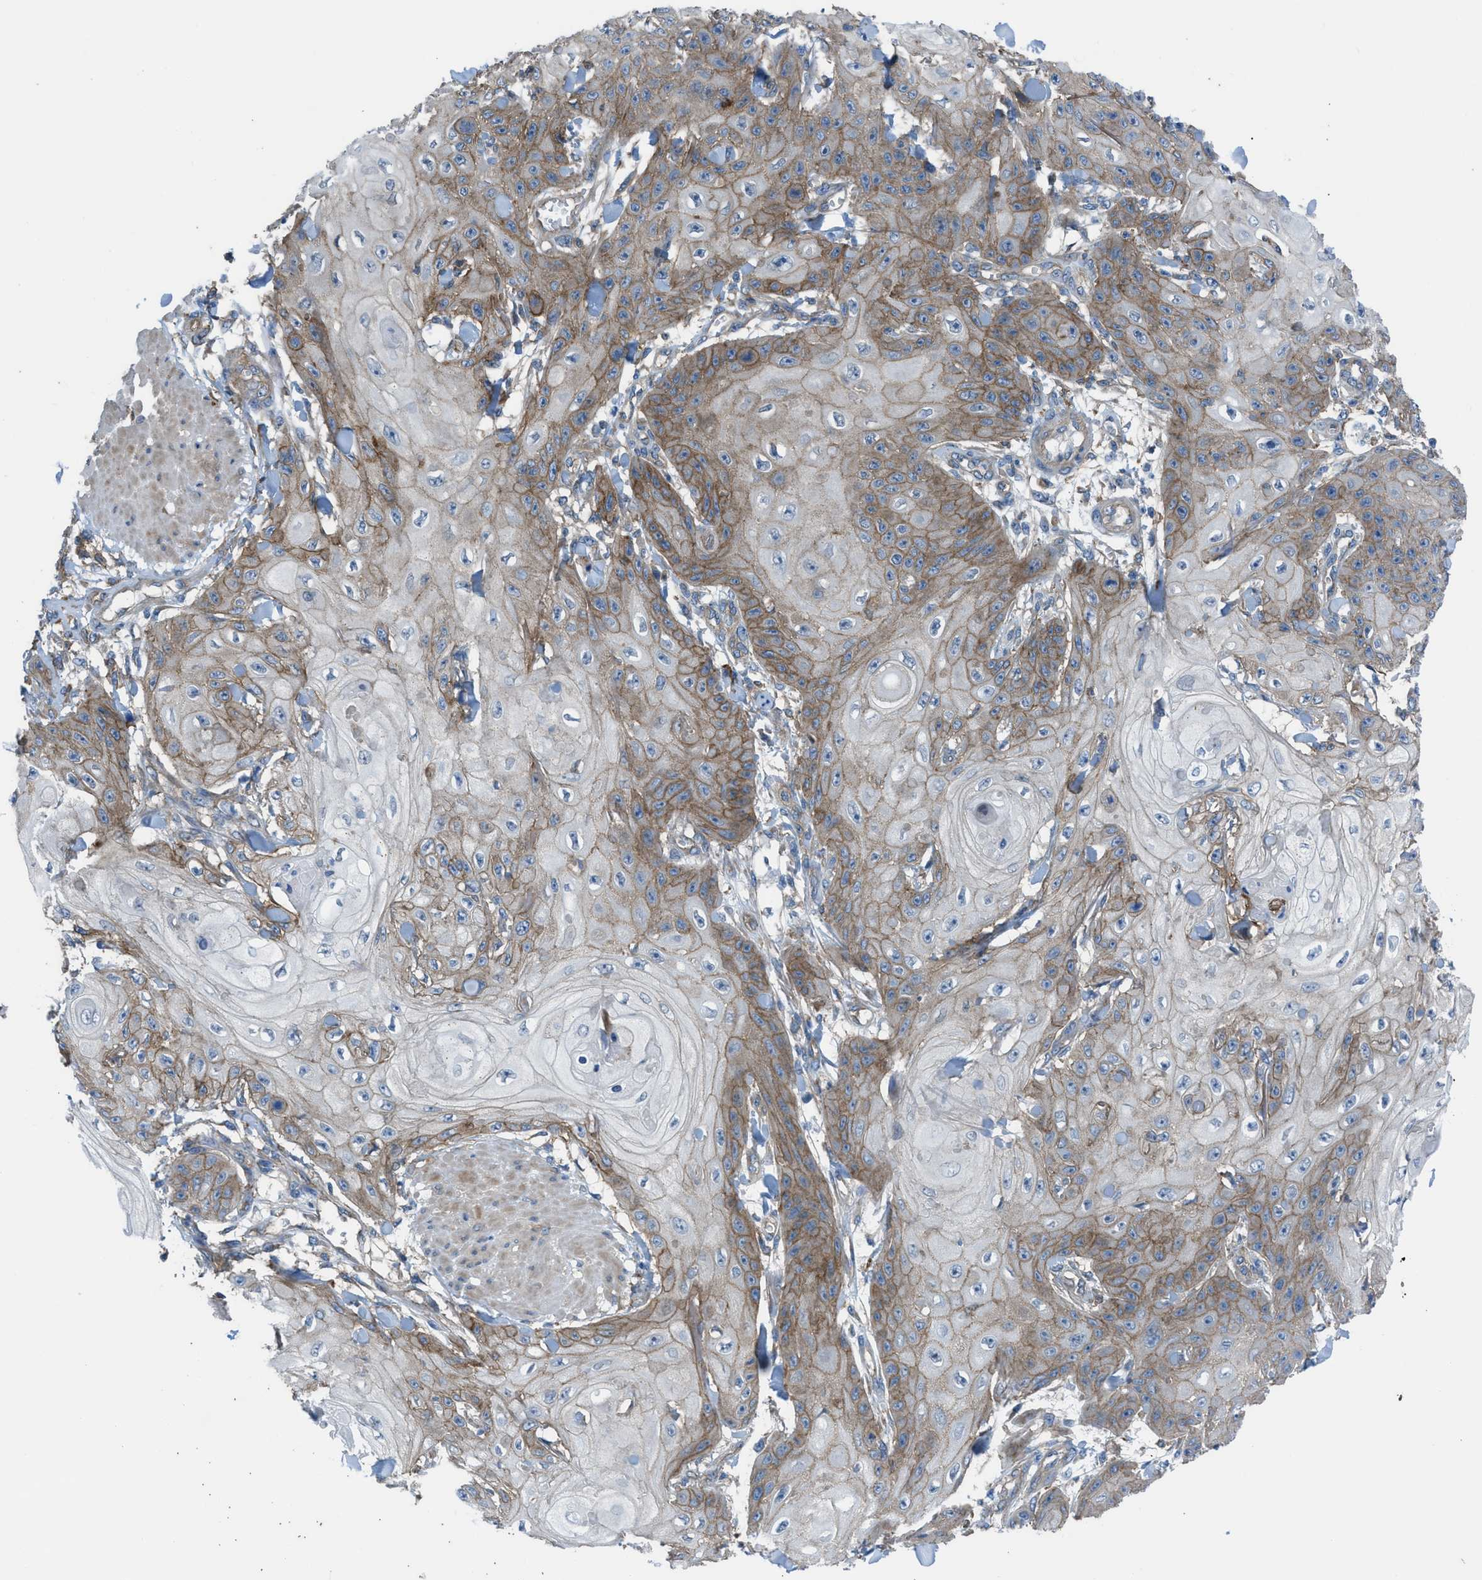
{"staining": {"intensity": "moderate", "quantity": ">75%", "location": "cytoplasmic/membranous"}, "tissue": "skin cancer", "cell_type": "Tumor cells", "image_type": "cancer", "snomed": [{"axis": "morphology", "description": "Squamous cell carcinoma, NOS"}, {"axis": "topography", "description": "Skin"}], "caption": "Immunohistochemistry (IHC) (DAB (3,3'-diaminobenzidine)) staining of human skin squamous cell carcinoma demonstrates moderate cytoplasmic/membranous protein positivity in about >75% of tumor cells.", "gene": "EGFR", "patient": {"sex": "male", "age": 74}}